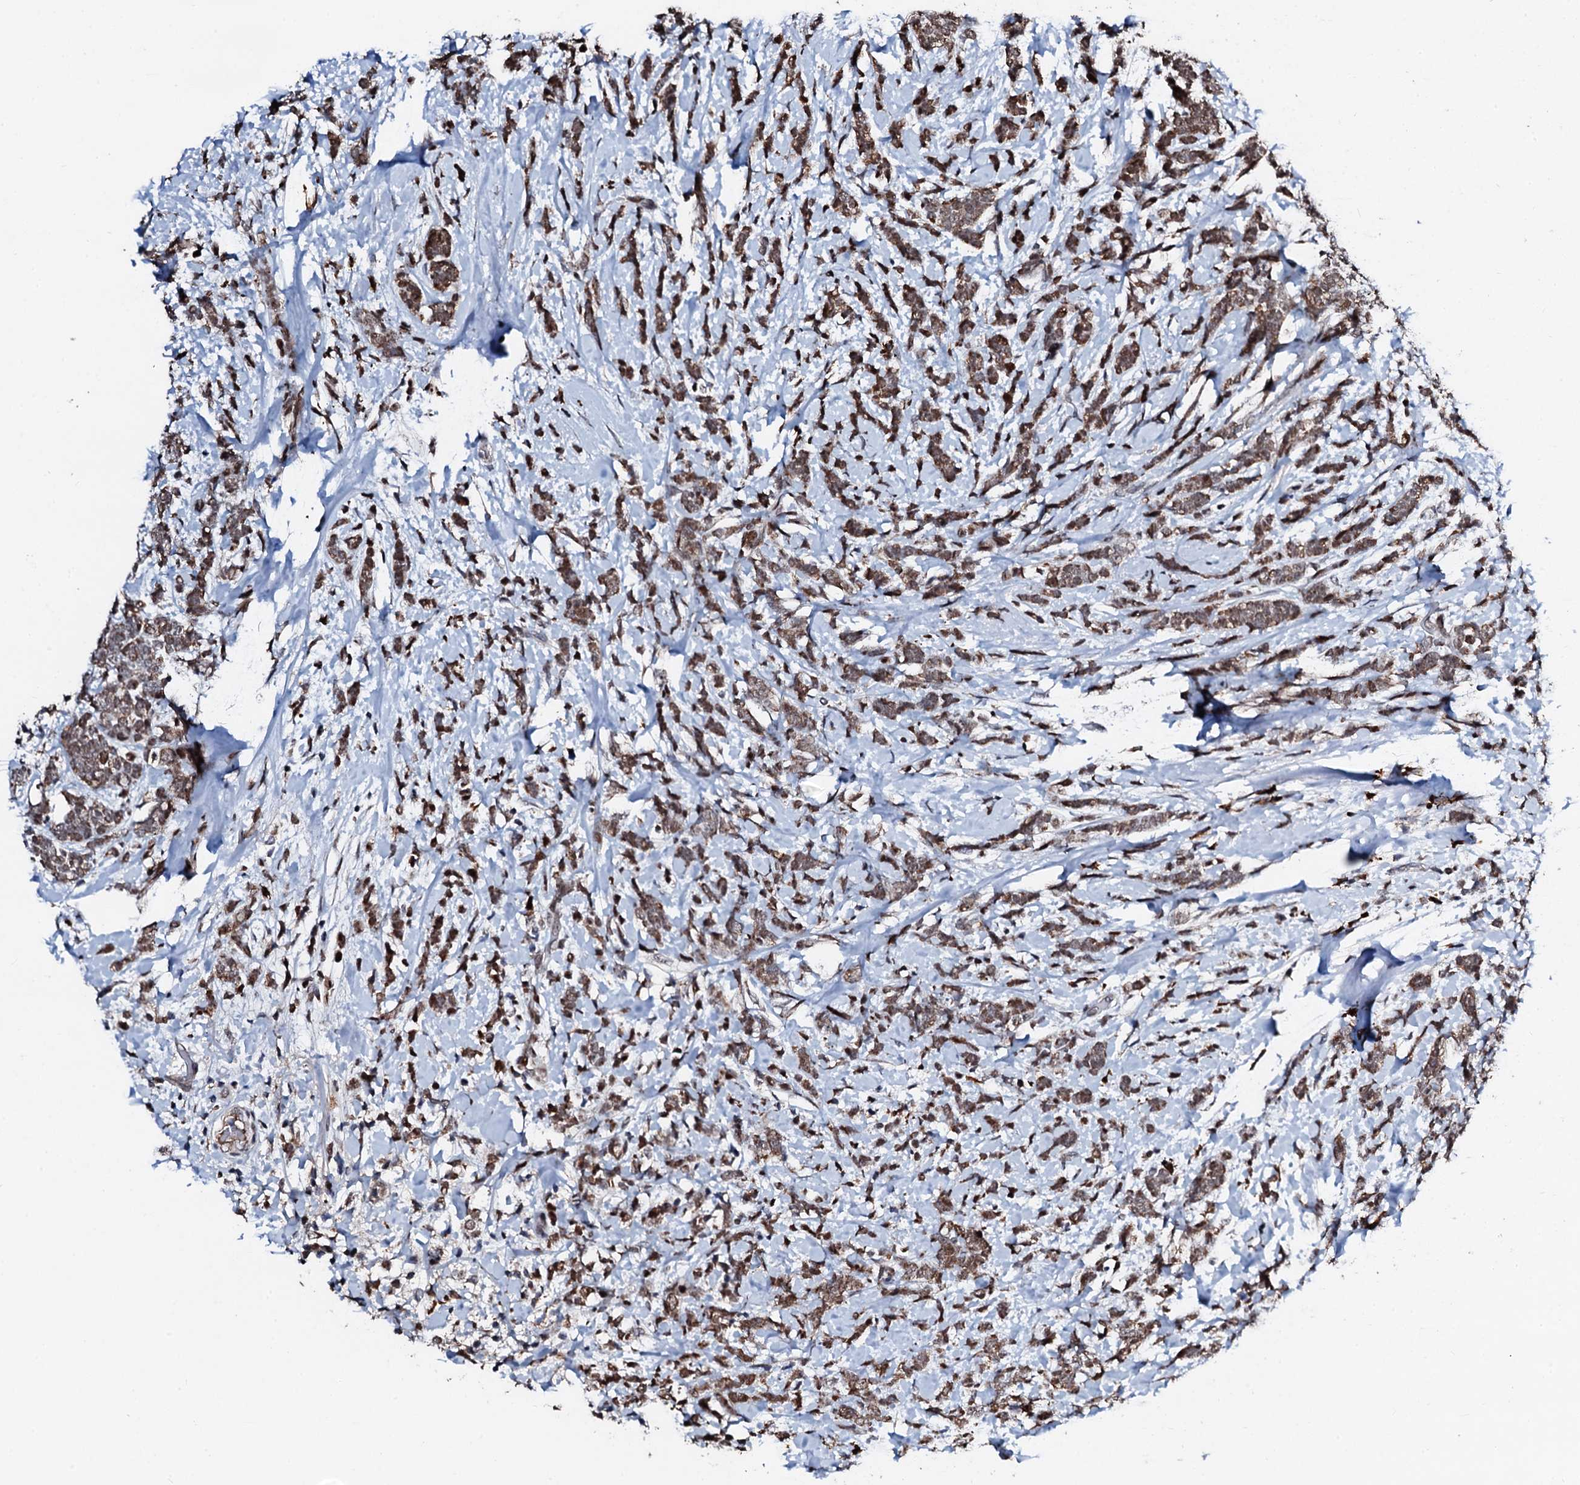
{"staining": {"intensity": "moderate", "quantity": ">75%", "location": "cytoplasmic/membranous,nuclear"}, "tissue": "breast cancer", "cell_type": "Tumor cells", "image_type": "cancer", "snomed": [{"axis": "morphology", "description": "Lobular carcinoma"}, {"axis": "topography", "description": "Breast"}], "caption": "The photomicrograph displays immunohistochemical staining of breast cancer. There is moderate cytoplasmic/membranous and nuclear staining is identified in about >75% of tumor cells. (IHC, brightfield microscopy, high magnification).", "gene": "KIF18A", "patient": {"sex": "female", "age": 58}}